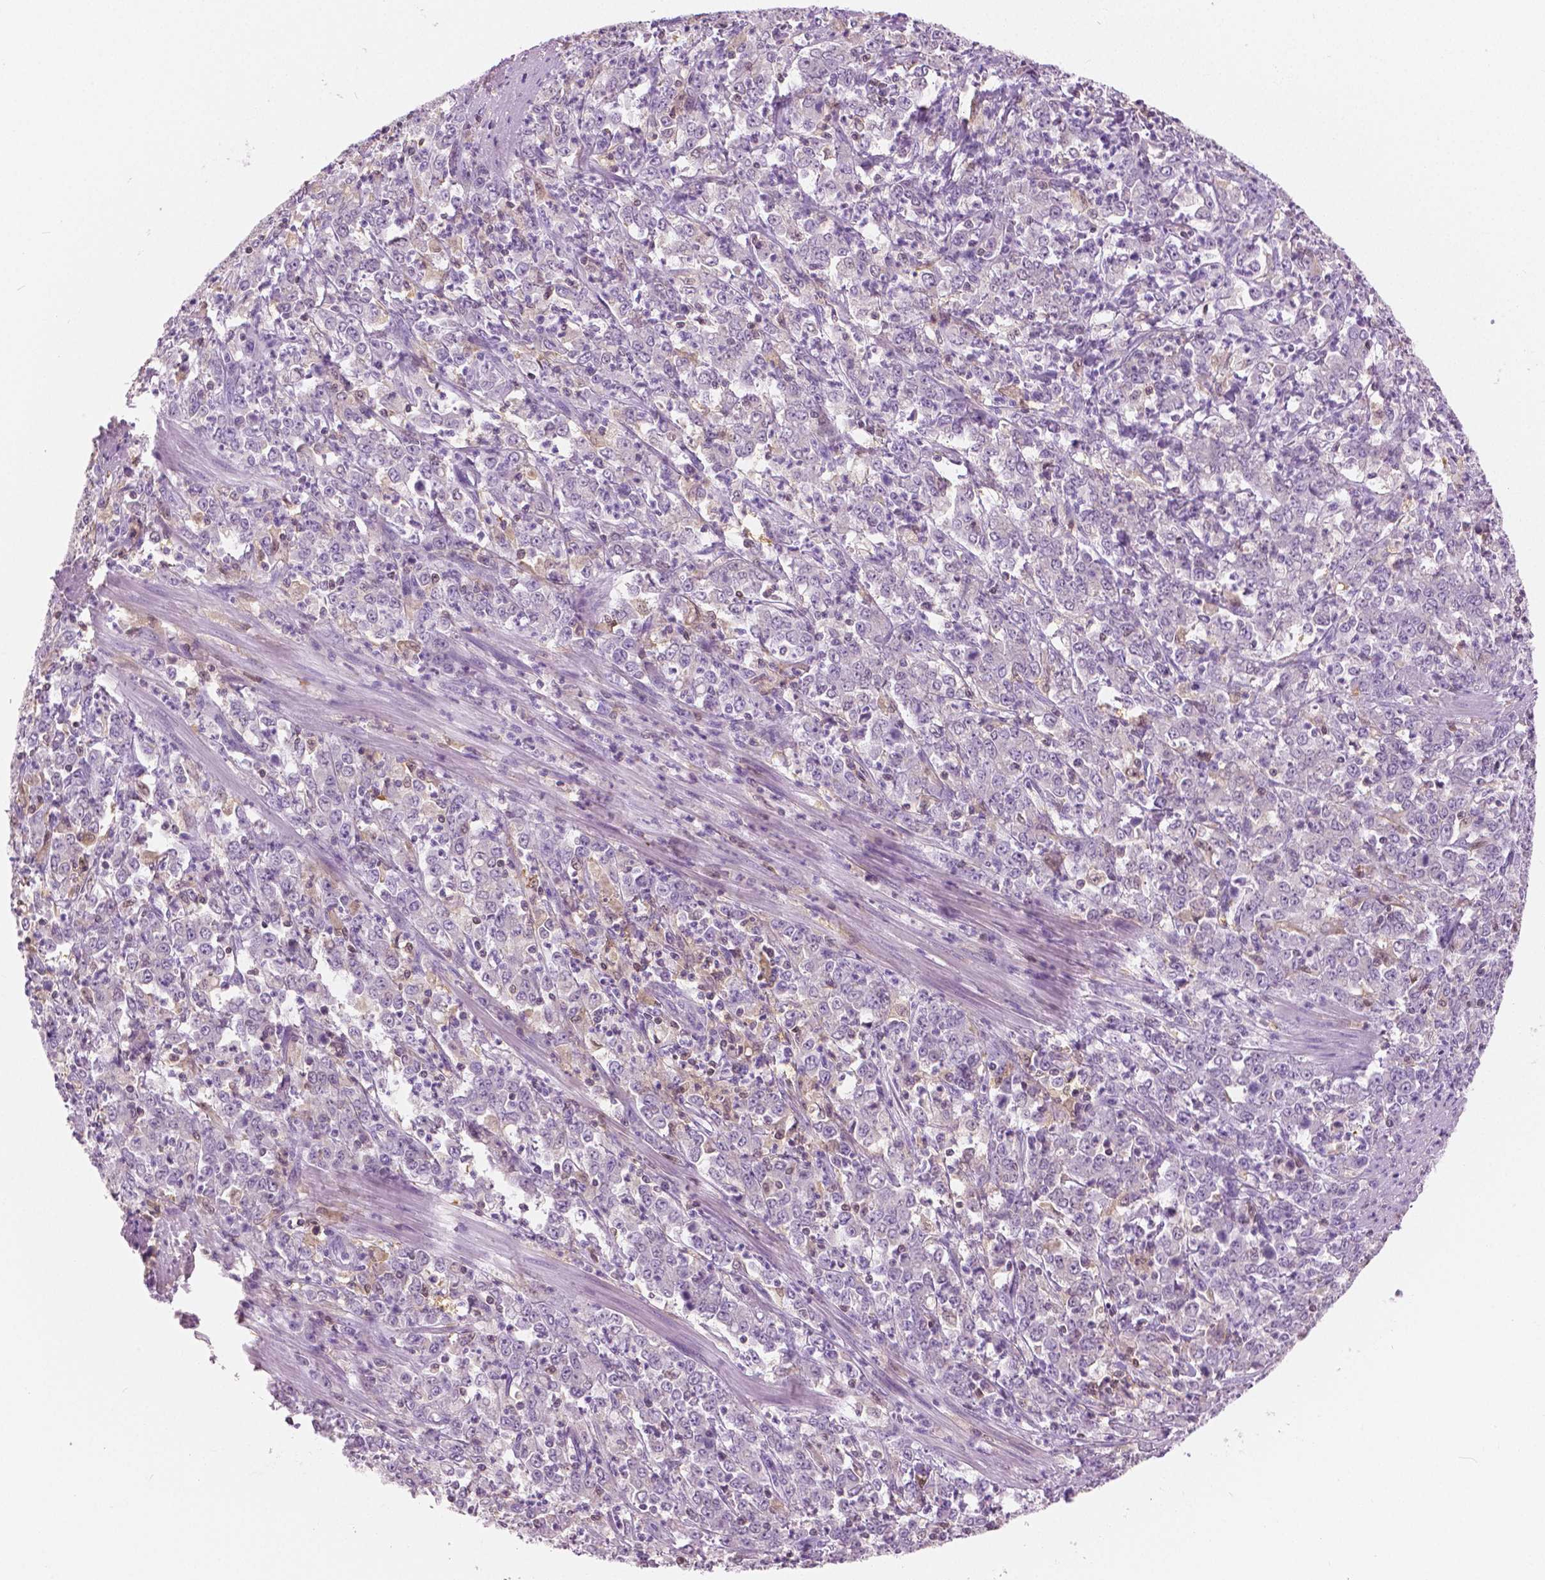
{"staining": {"intensity": "negative", "quantity": "none", "location": "none"}, "tissue": "stomach cancer", "cell_type": "Tumor cells", "image_type": "cancer", "snomed": [{"axis": "morphology", "description": "Adenocarcinoma, NOS"}, {"axis": "topography", "description": "Stomach, lower"}], "caption": "Stomach cancer was stained to show a protein in brown. There is no significant expression in tumor cells.", "gene": "GALM", "patient": {"sex": "female", "age": 71}}